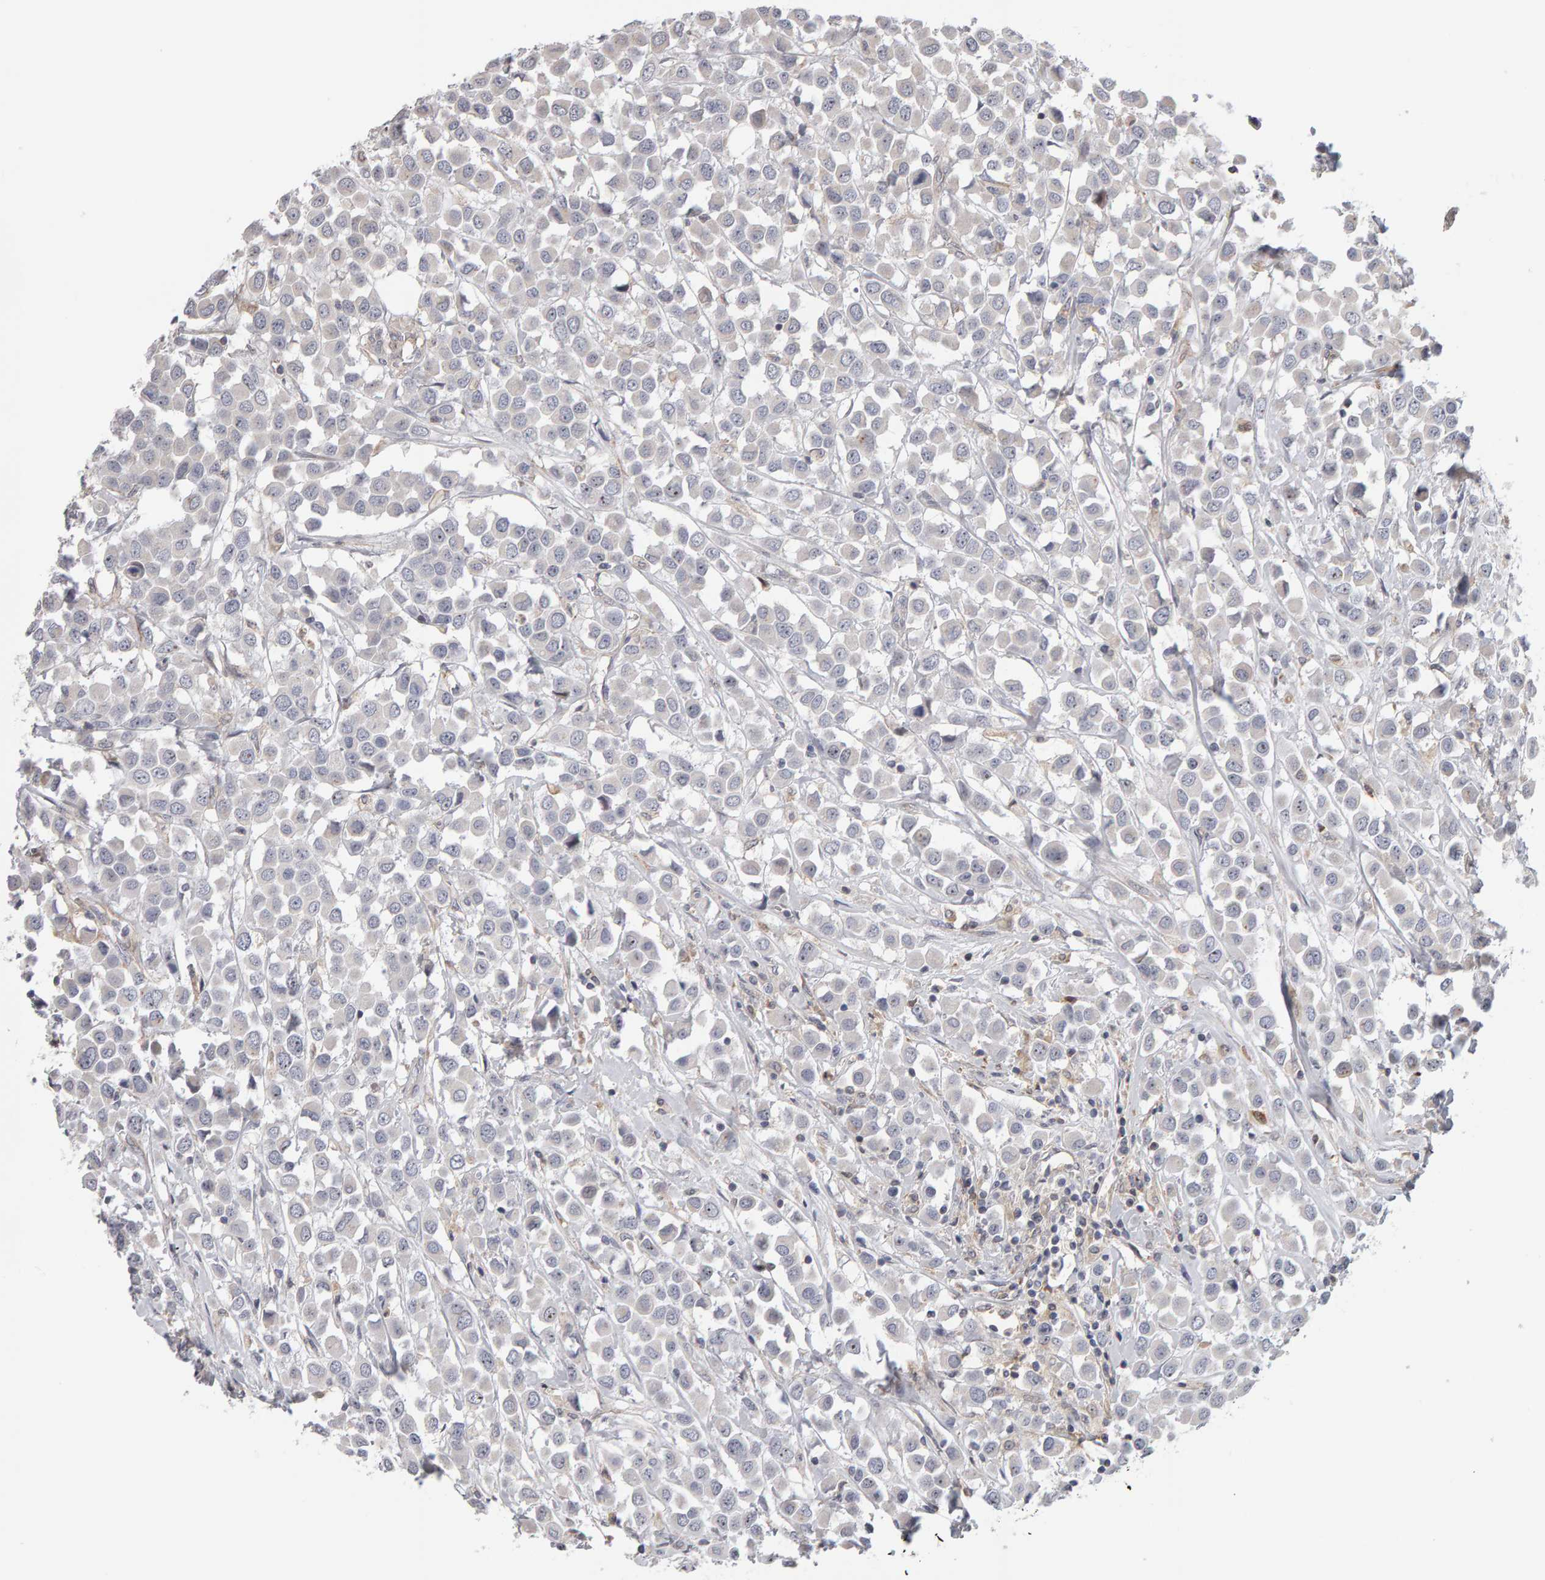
{"staining": {"intensity": "negative", "quantity": "none", "location": "none"}, "tissue": "breast cancer", "cell_type": "Tumor cells", "image_type": "cancer", "snomed": [{"axis": "morphology", "description": "Duct carcinoma"}, {"axis": "topography", "description": "Breast"}], "caption": "Protein analysis of breast intraductal carcinoma displays no significant positivity in tumor cells.", "gene": "MSRA", "patient": {"sex": "female", "age": 61}}